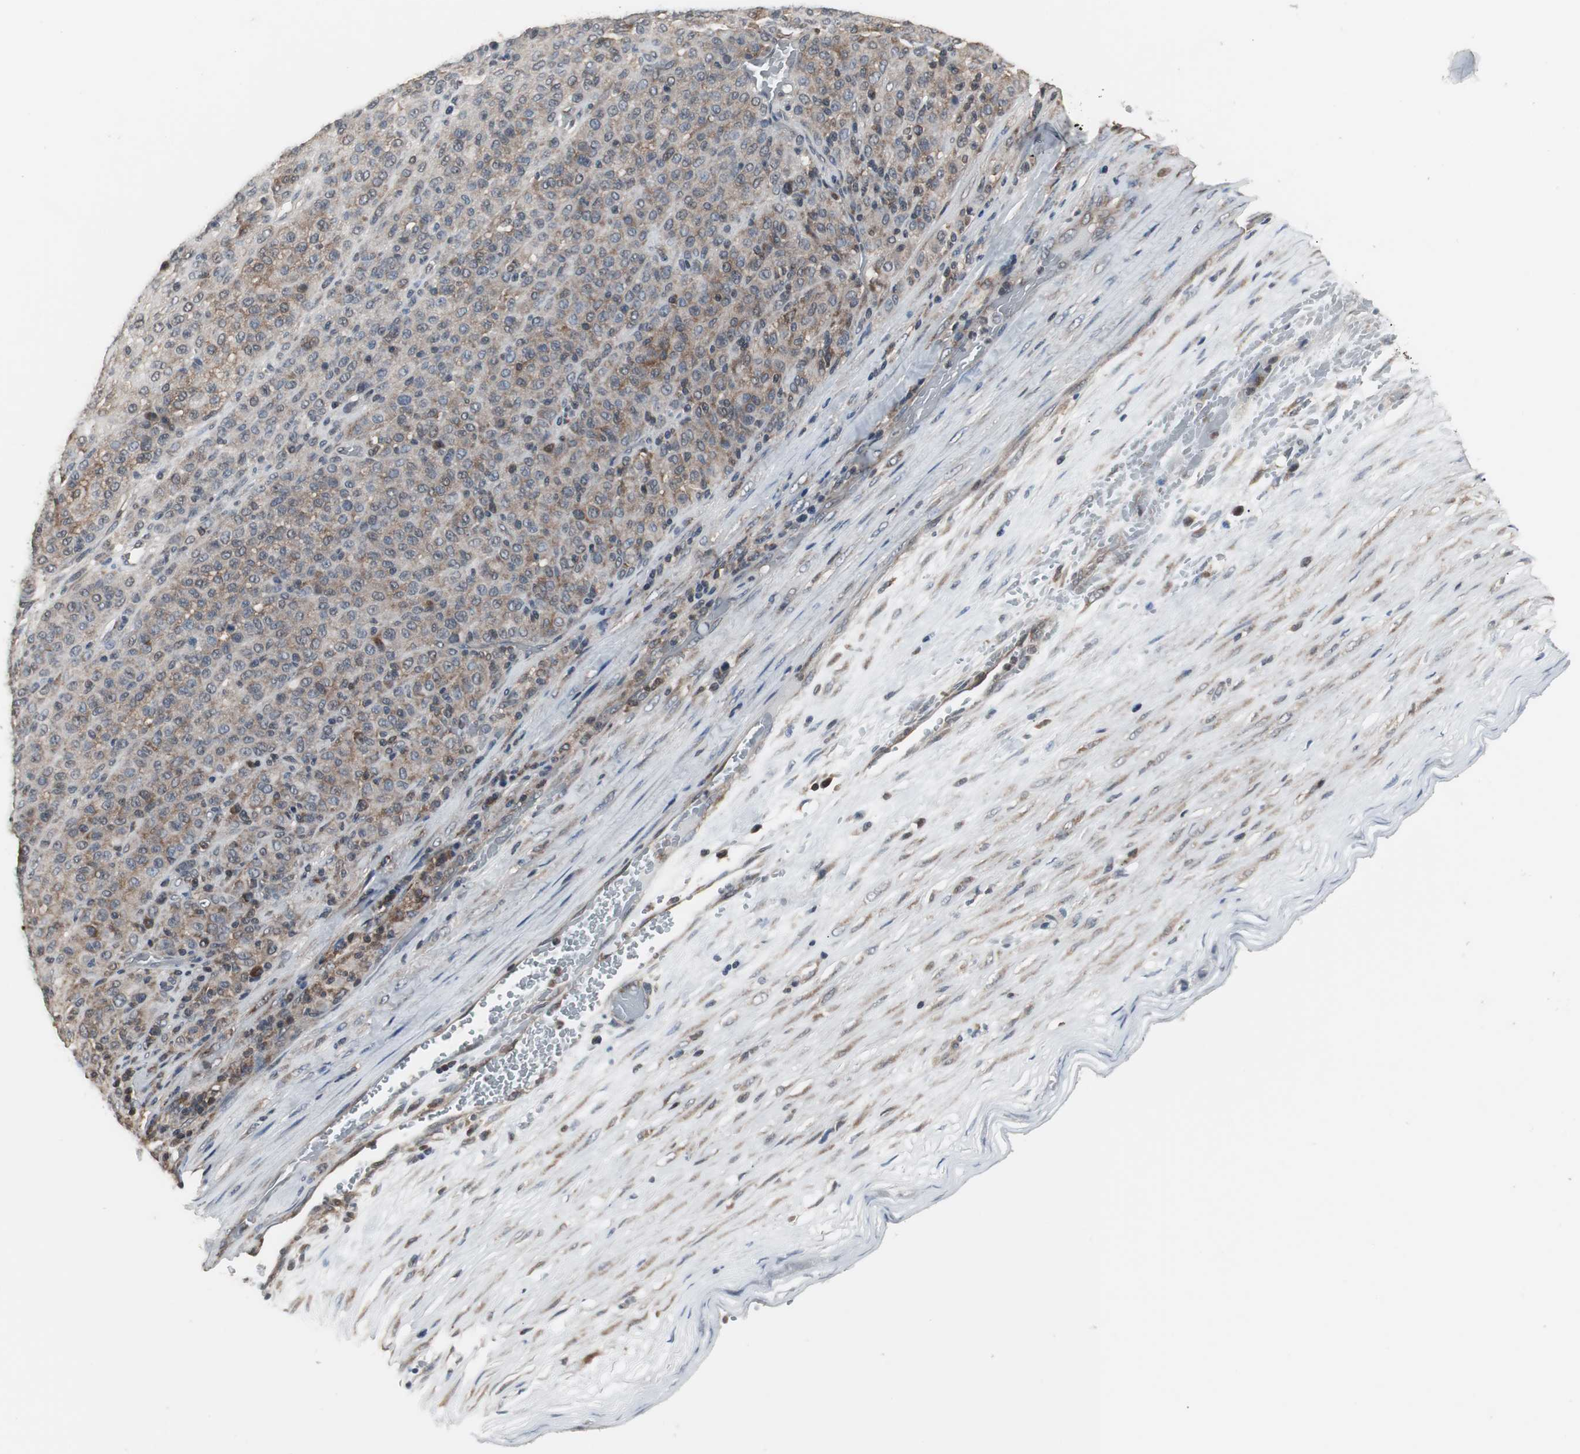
{"staining": {"intensity": "moderate", "quantity": "25%-75%", "location": "cytoplasmic/membranous"}, "tissue": "melanoma", "cell_type": "Tumor cells", "image_type": "cancer", "snomed": [{"axis": "morphology", "description": "Malignant melanoma, Metastatic site"}, {"axis": "topography", "description": "Pancreas"}], "caption": "Immunohistochemistry (IHC) (DAB (3,3'-diaminobenzidine)) staining of human malignant melanoma (metastatic site) demonstrates moderate cytoplasmic/membranous protein staining in approximately 25%-75% of tumor cells.", "gene": "ZSCAN22", "patient": {"sex": "female", "age": 30}}